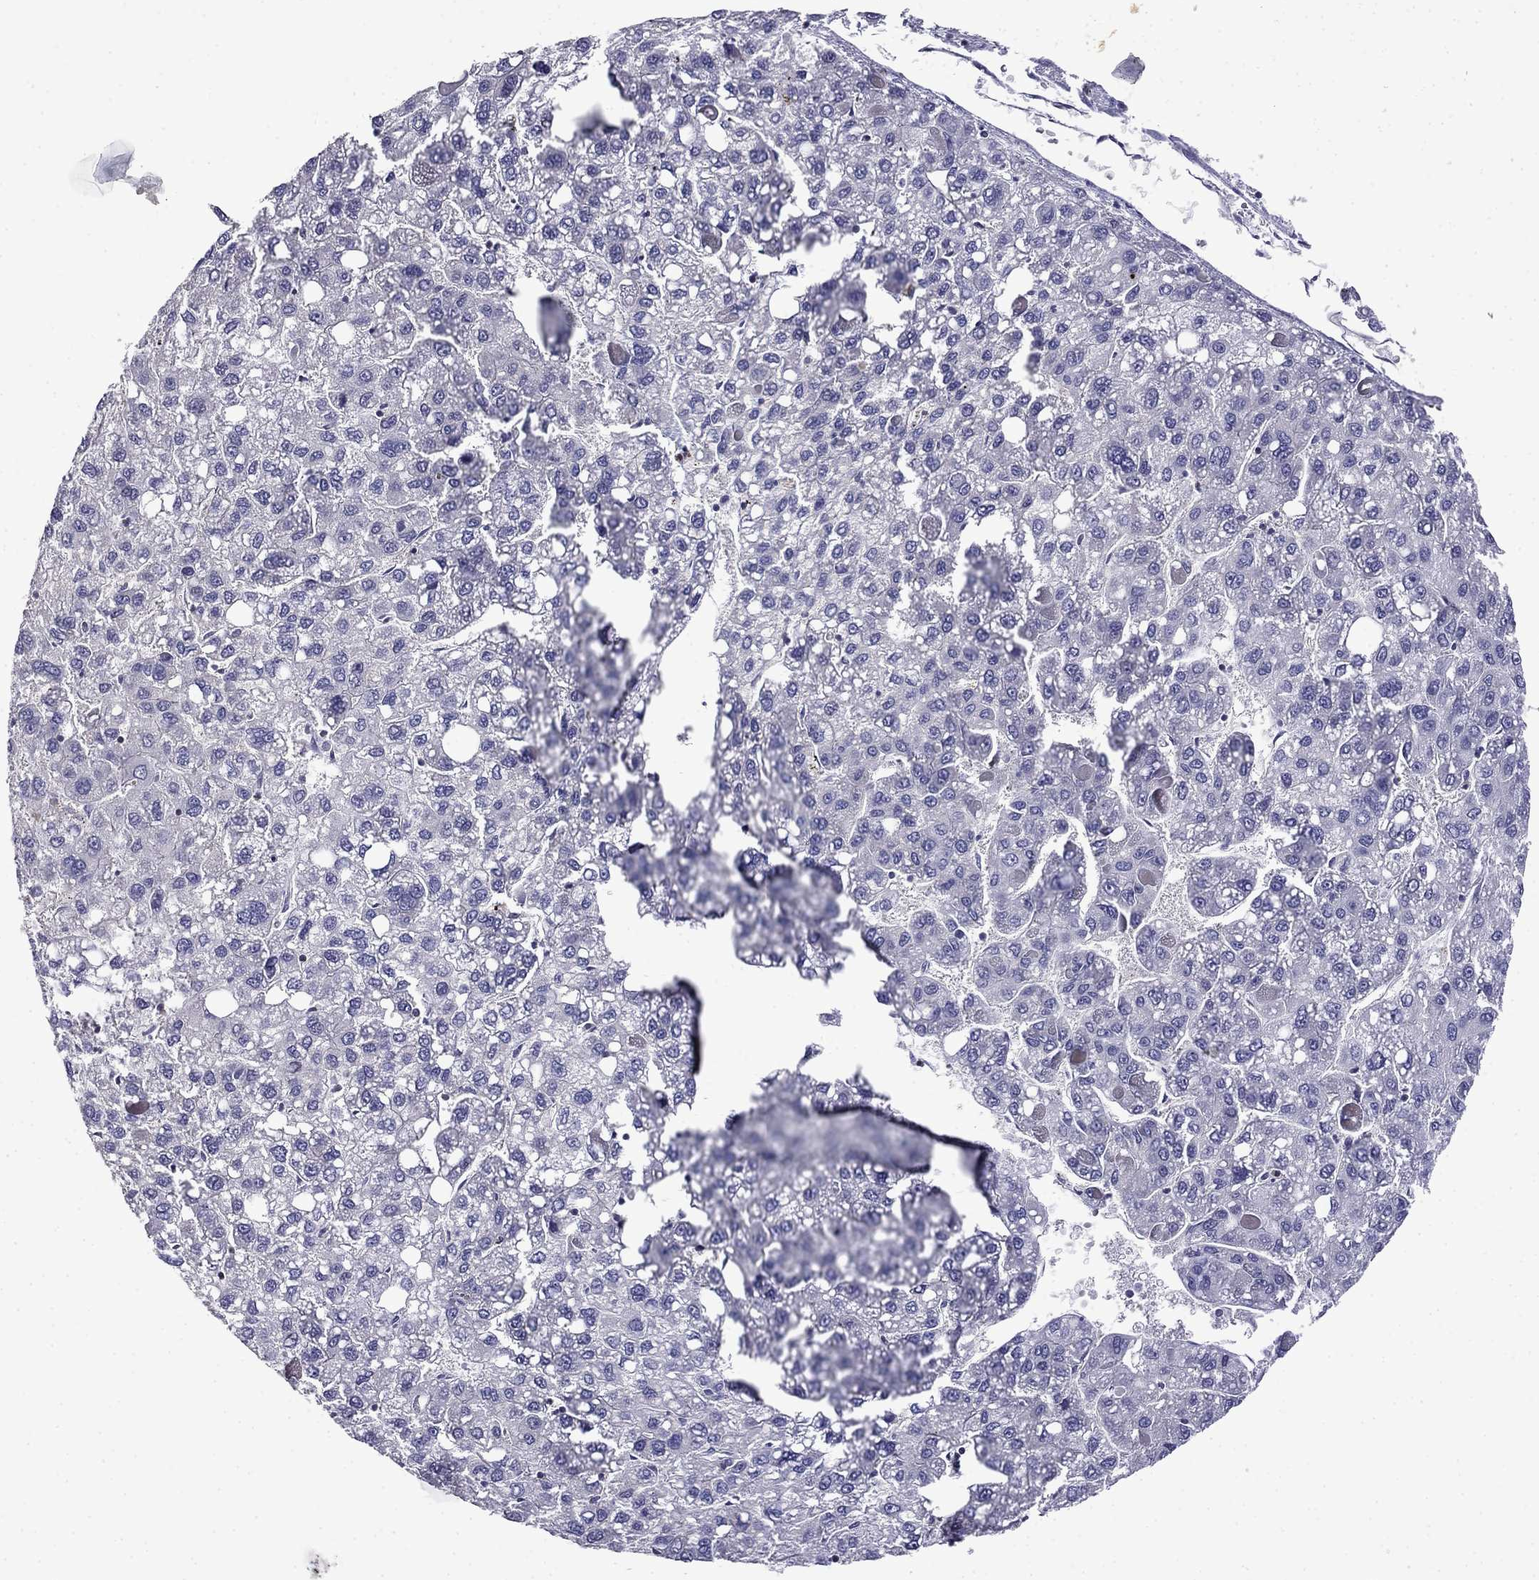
{"staining": {"intensity": "negative", "quantity": "none", "location": "none"}, "tissue": "liver cancer", "cell_type": "Tumor cells", "image_type": "cancer", "snomed": [{"axis": "morphology", "description": "Carcinoma, Hepatocellular, NOS"}, {"axis": "topography", "description": "Liver"}], "caption": "Liver hepatocellular carcinoma was stained to show a protein in brown. There is no significant staining in tumor cells.", "gene": "PRR18", "patient": {"sex": "female", "age": 82}}